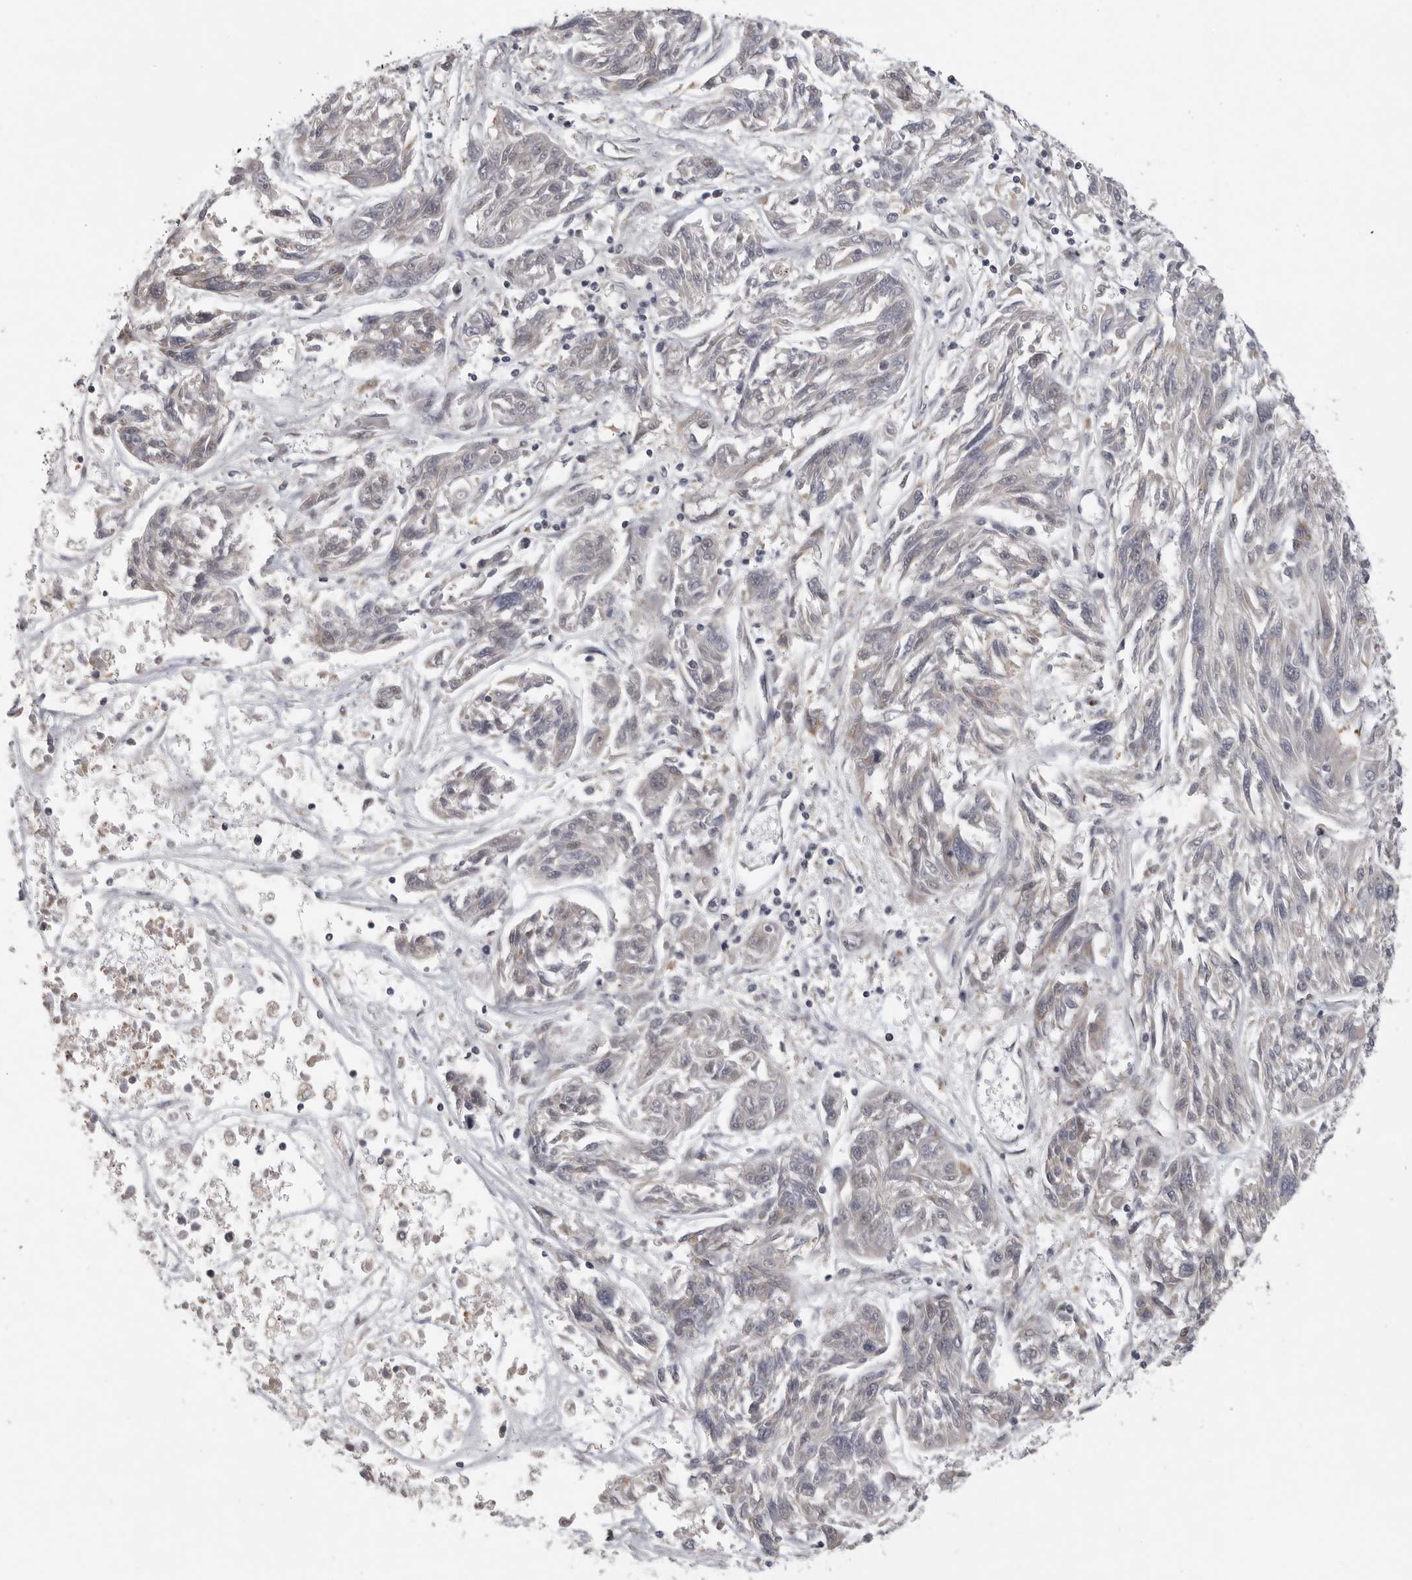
{"staining": {"intensity": "negative", "quantity": "none", "location": "none"}, "tissue": "melanoma", "cell_type": "Tumor cells", "image_type": "cancer", "snomed": [{"axis": "morphology", "description": "Malignant melanoma, NOS"}, {"axis": "topography", "description": "Skin"}], "caption": "High magnification brightfield microscopy of malignant melanoma stained with DAB (brown) and counterstained with hematoxylin (blue): tumor cells show no significant positivity.", "gene": "POLE2", "patient": {"sex": "male", "age": 53}}